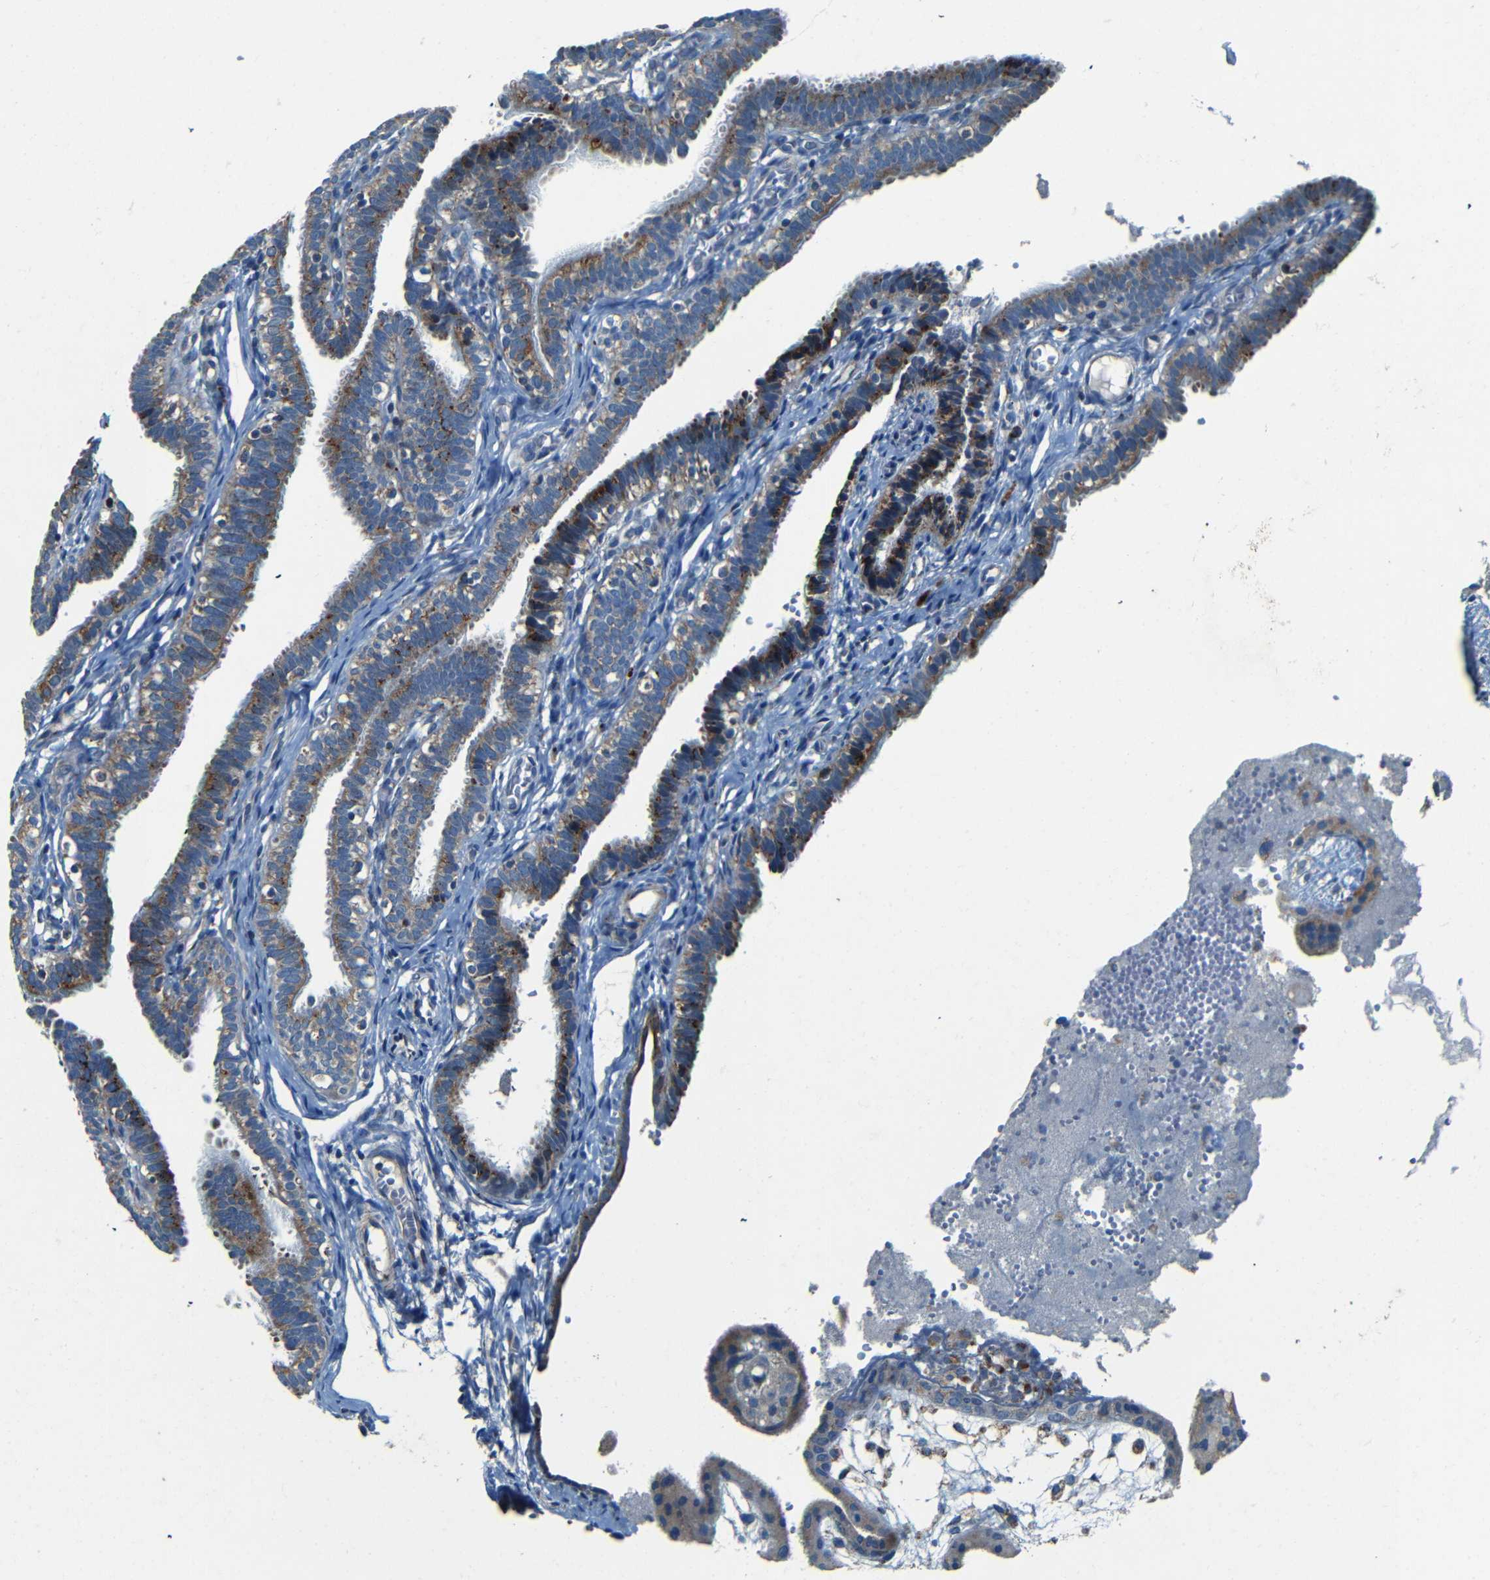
{"staining": {"intensity": "moderate", "quantity": ">75%", "location": "cytoplasmic/membranous"}, "tissue": "fallopian tube", "cell_type": "Glandular cells", "image_type": "normal", "snomed": [{"axis": "morphology", "description": "Normal tissue, NOS"}, {"axis": "topography", "description": "Fallopian tube"}, {"axis": "topography", "description": "Placenta"}], "caption": "Protein staining of normal fallopian tube exhibits moderate cytoplasmic/membranous positivity in about >75% of glandular cells. (brown staining indicates protein expression, while blue staining denotes nuclei).", "gene": "WSCD2", "patient": {"sex": "female", "age": 34}}